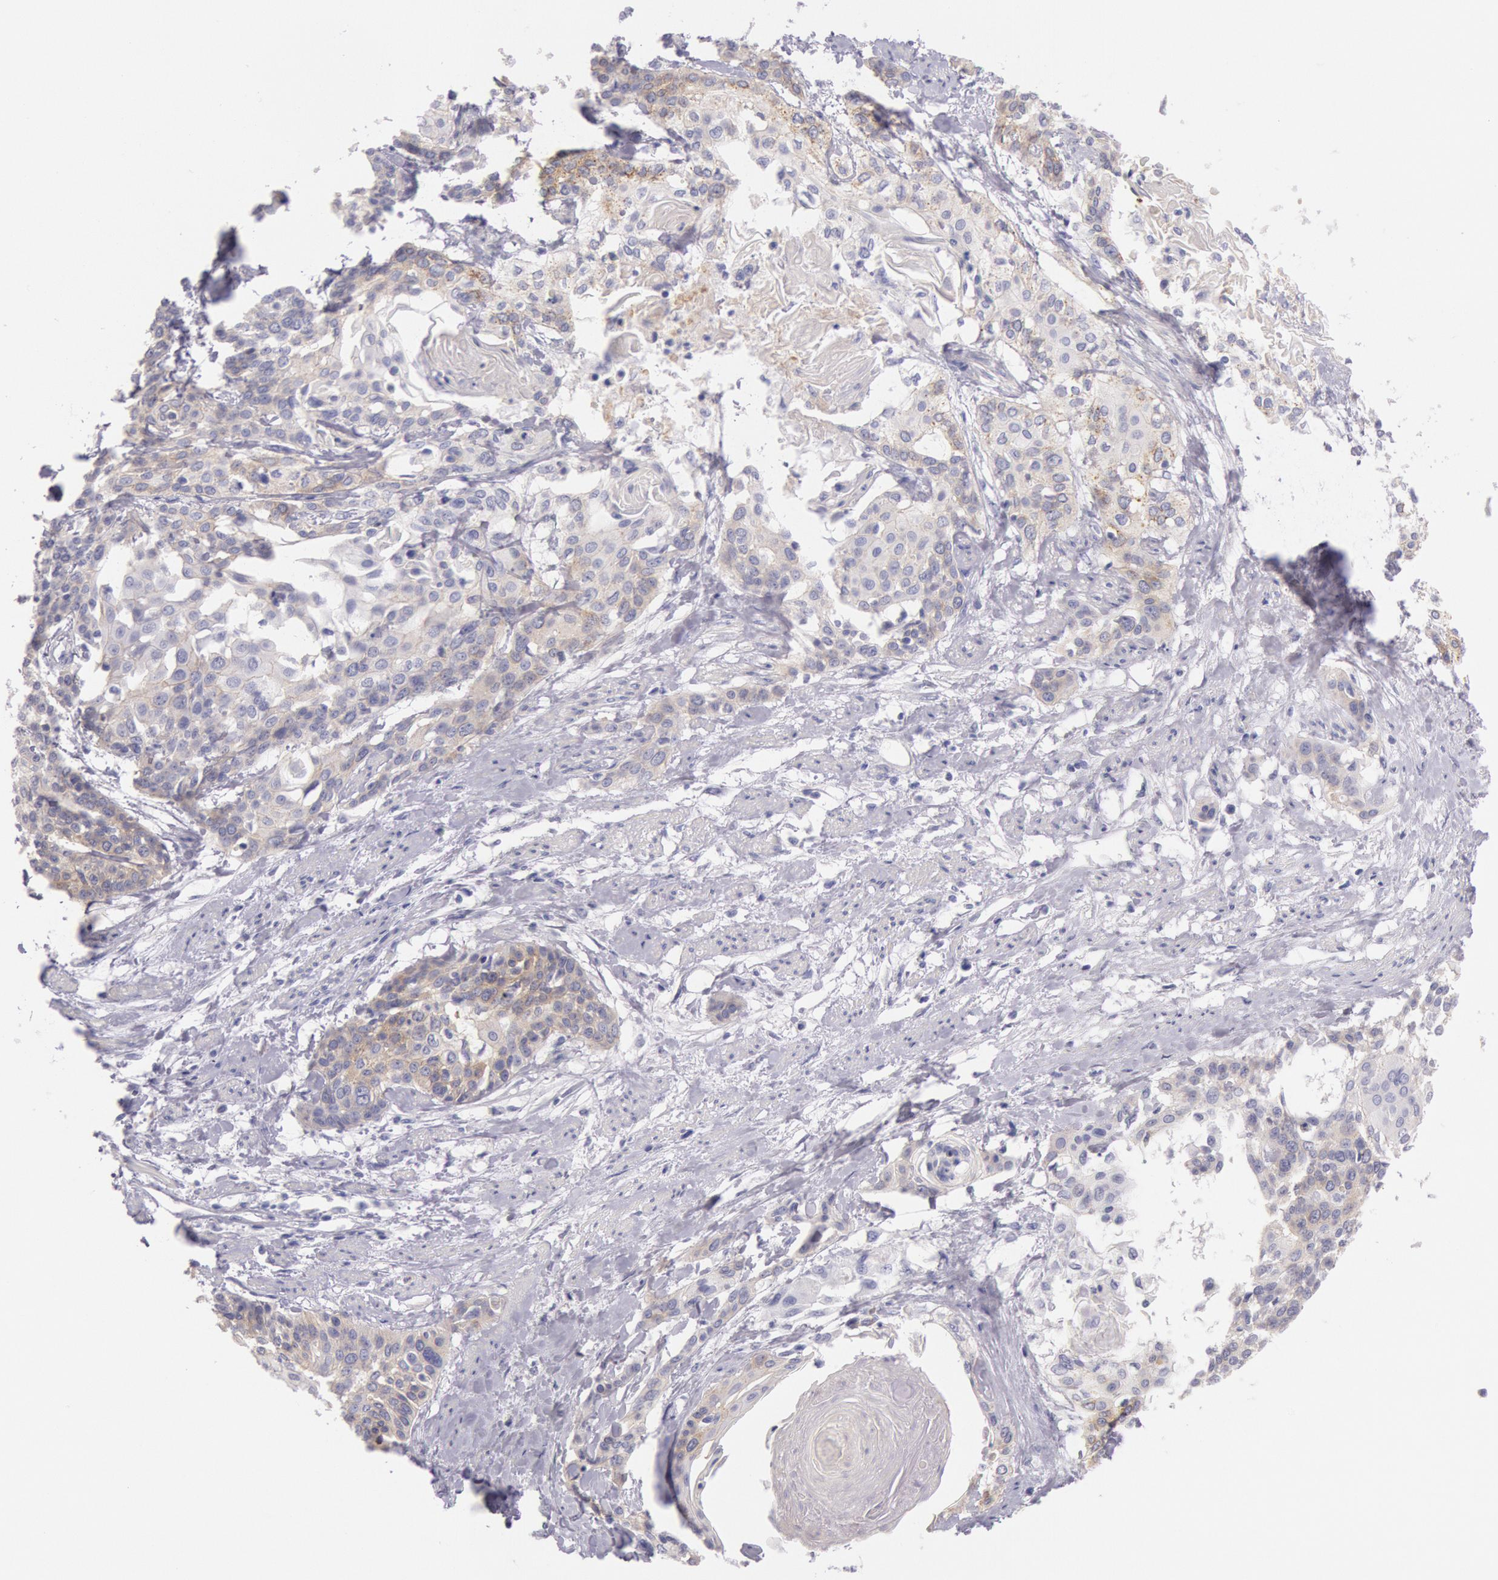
{"staining": {"intensity": "weak", "quantity": "25%-75%", "location": "cytoplasmic/membranous"}, "tissue": "cervical cancer", "cell_type": "Tumor cells", "image_type": "cancer", "snomed": [{"axis": "morphology", "description": "Squamous cell carcinoma, NOS"}, {"axis": "topography", "description": "Cervix"}], "caption": "IHC of human cervical cancer displays low levels of weak cytoplasmic/membranous staining in approximately 25%-75% of tumor cells.", "gene": "EGFR", "patient": {"sex": "female", "age": 57}}